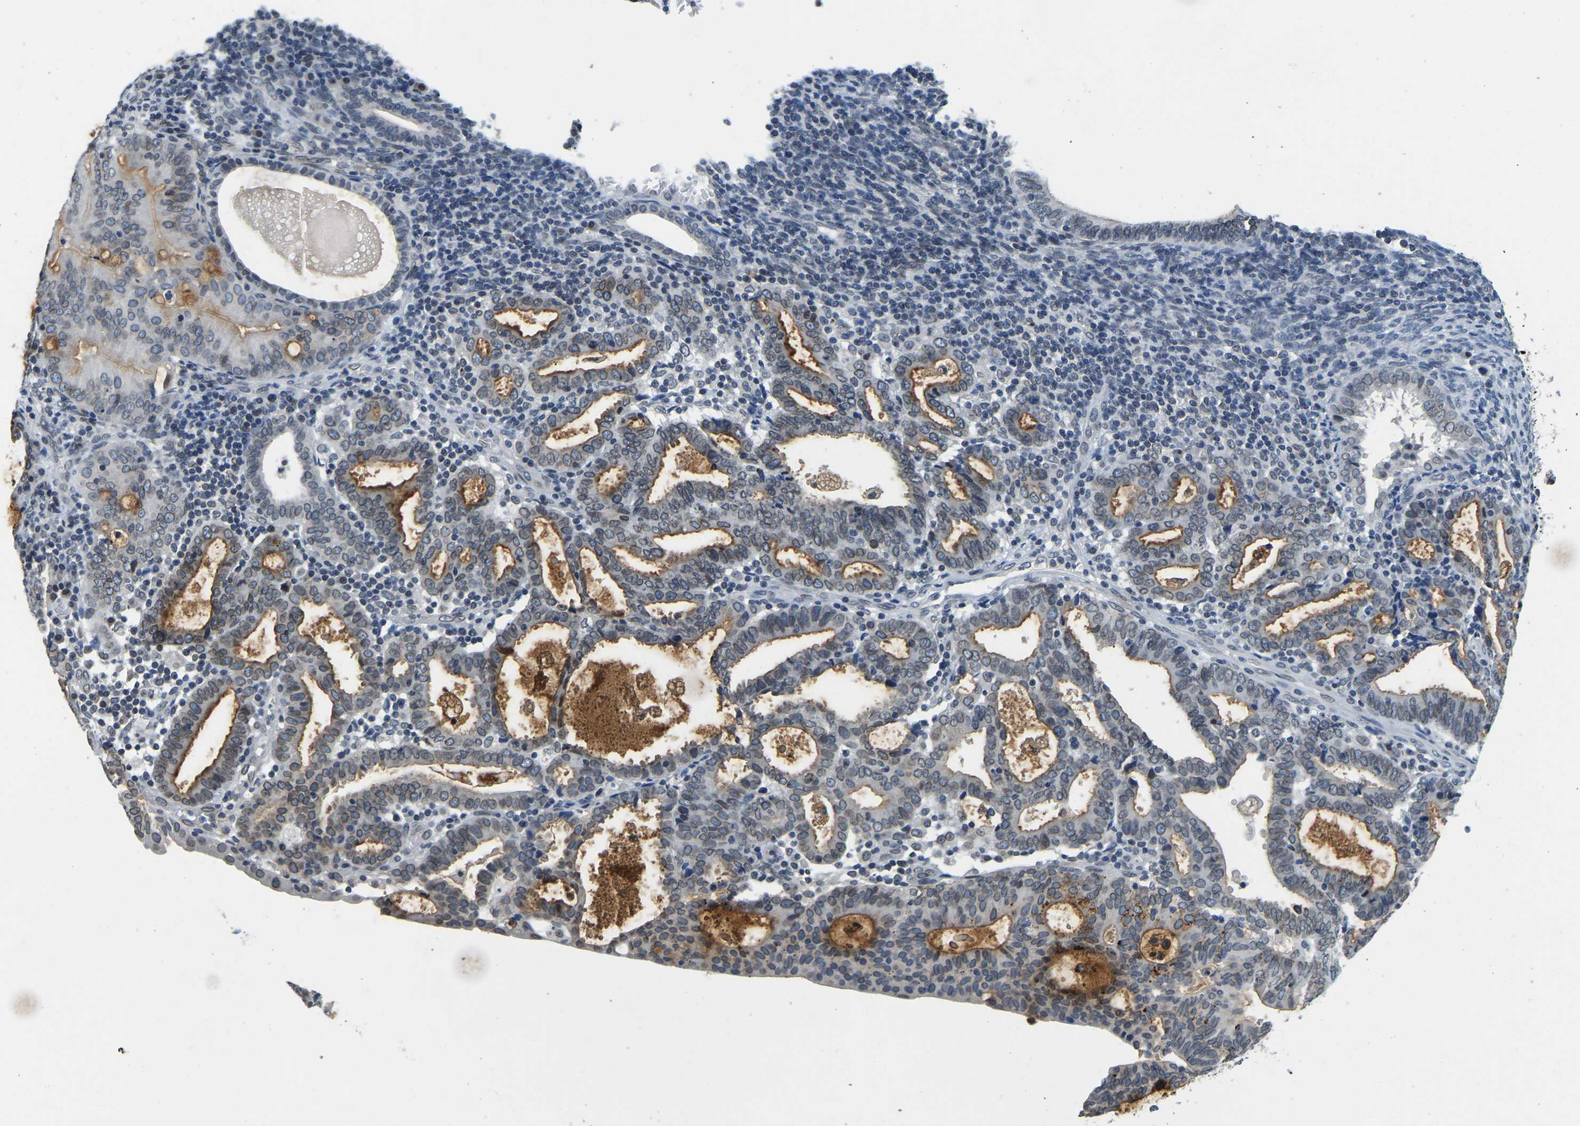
{"staining": {"intensity": "moderate", "quantity": "25%-75%", "location": "cytoplasmic/membranous,nuclear"}, "tissue": "endometrial cancer", "cell_type": "Tumor cells", "image_type": "cancer", "snomed": [{"axis": "morphology", "description": "Adenocarcinoma, NOS"}, {"axis": "topography", "description": "Uterus"}], "caption": "A brown stain labels moderate cytoplasmic/membranous and nuclear expression of a protein in human adenocarcinoma (endometrial) tumor cells.", "gene": "RANBP2", "patient": {"sex": "female", "age": 83}}